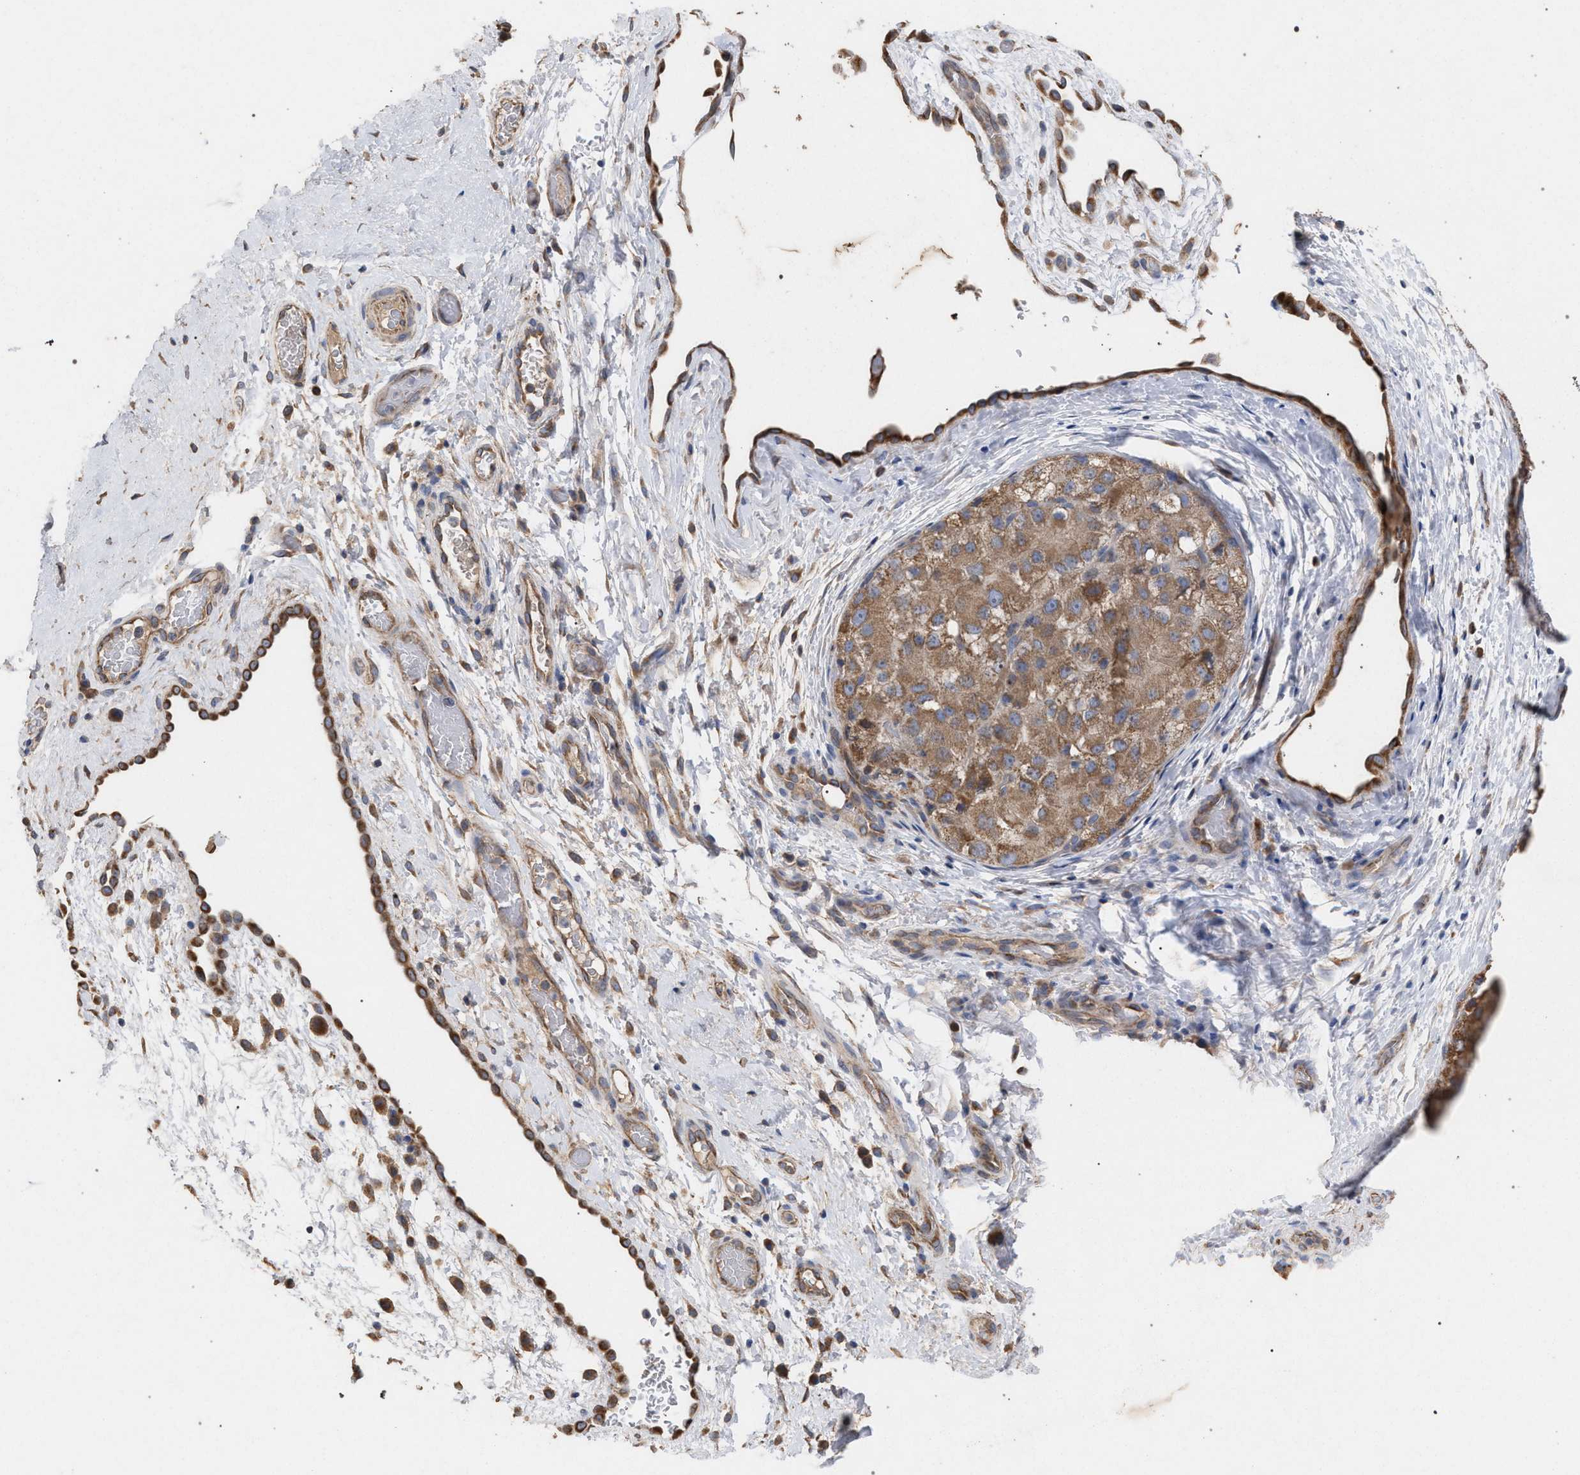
{"staining": {"intensity": "moderate", "quantity": ">75%", "location": "cytoplasmic/membranous"}, "tissue": "liver cancer", "cell_type": "Tumor cells", "image_type": "cancer", "snomed": [{"axis": "morphology", "description": "Carcinoma, Hepatocellular, NOS"}, {"axis": "topography", "description": "Liver"}], "caption": "Immunohistochemical staining of liver hepatocellular carcinoma demonstrates medium levels of moderate cytoplasmic/membranous staining in approximately >75% of tumor cells.", "gene": "BCL2L12", "patient": {"sex": "male", "age": 80}}